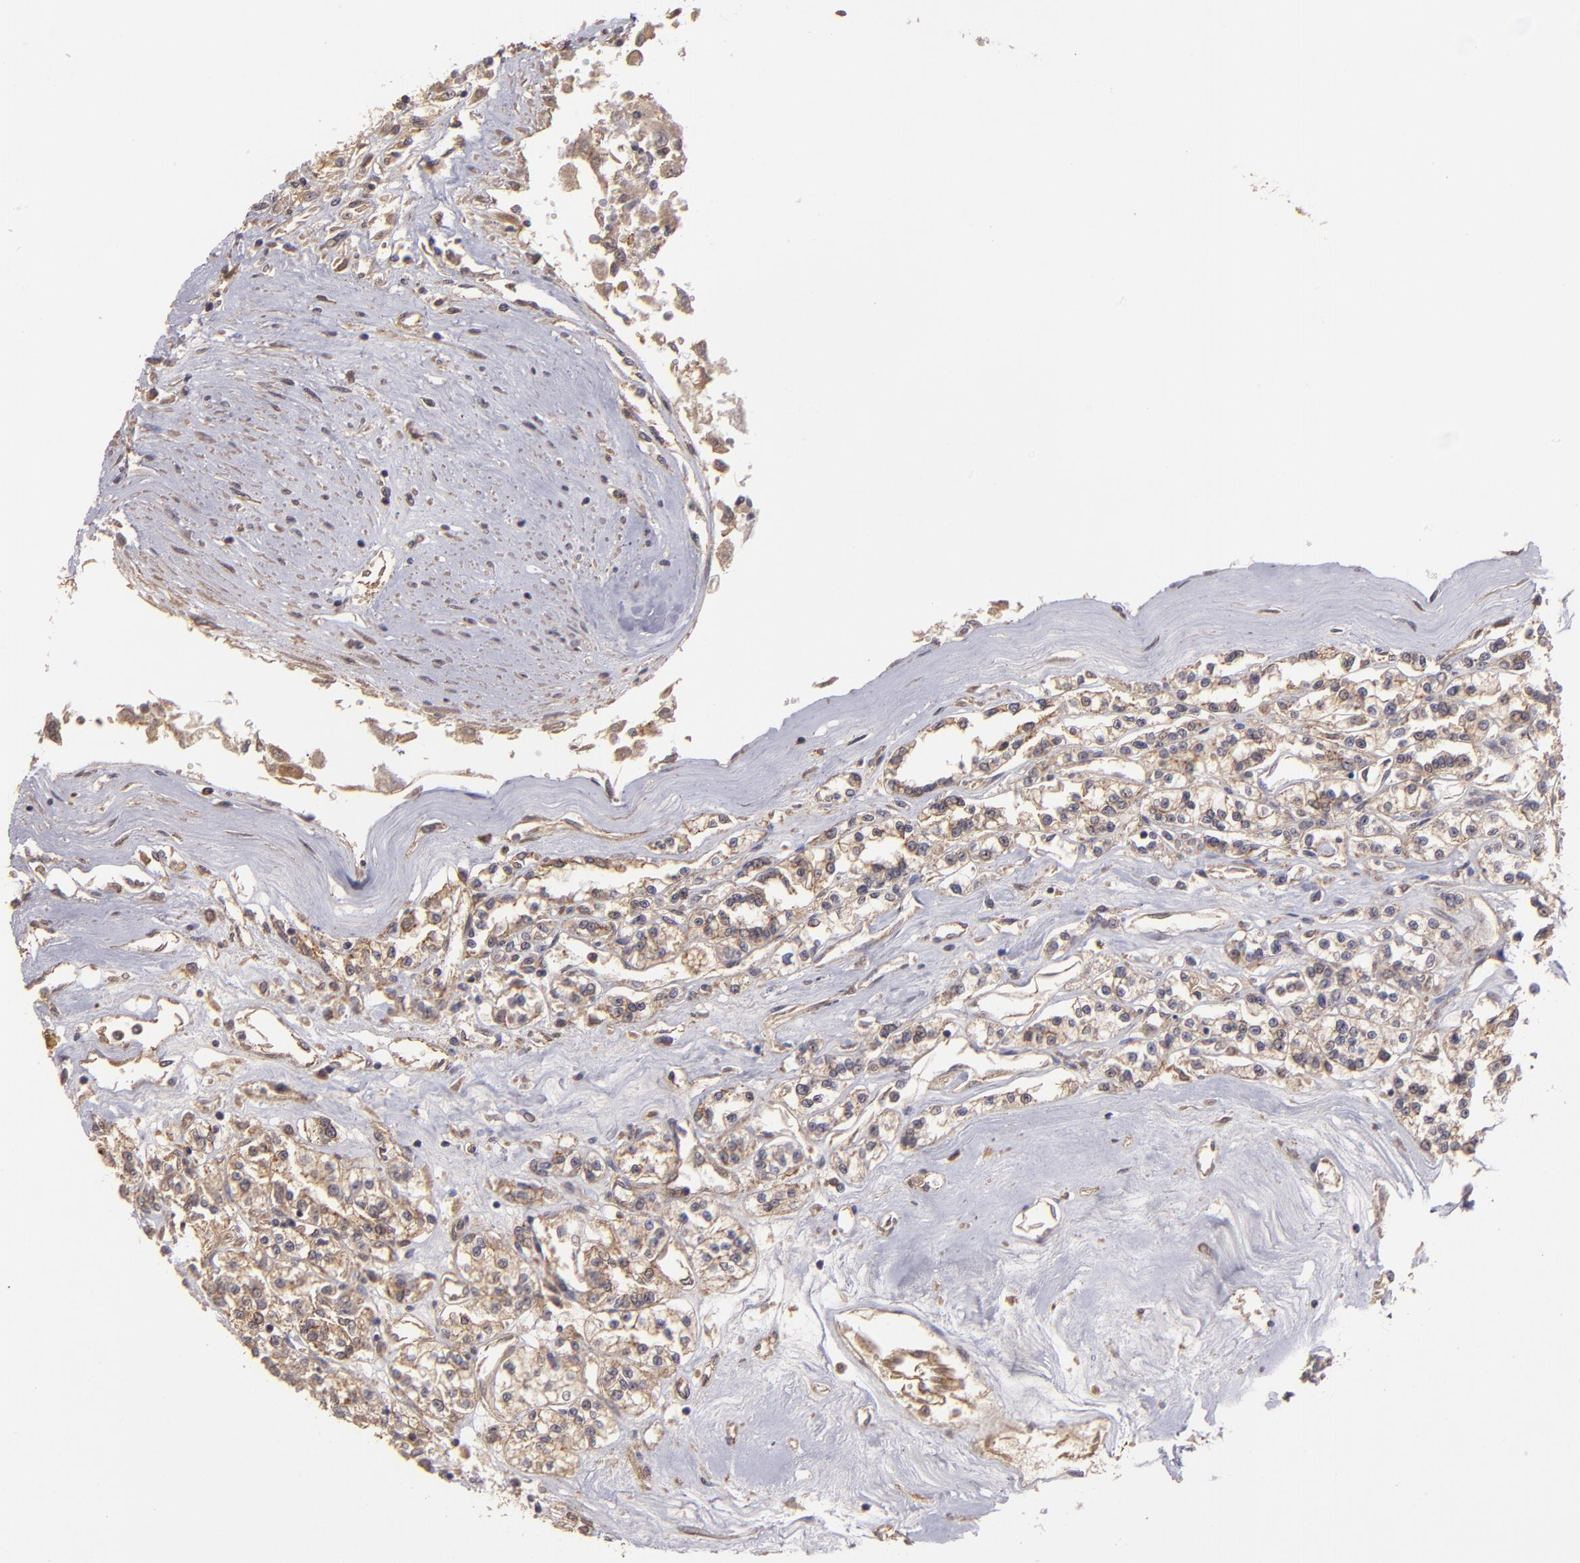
{"staining": {"intensity": "weak", "quantity": "25%-75%", "location": "cytoplasmic/membranous"}, "tissue": "renal cancer", "cell_type": "Tumor cells", "image_type": "cancer", "snomed": [{"axis": "morphology", "description": "Adenocarcinoma, NOS"}, {"axis": "topography", "description": "Kidney"}], "caption": "Human renal cancer (adenocarcinoma) stained with a brown dye displays weak cytoplasmic/membranous positive staining in approximately 25%-75% of tumor cells.", "gene": "SIPA1L1", "patient": {"sex": "female", "age": 76}}